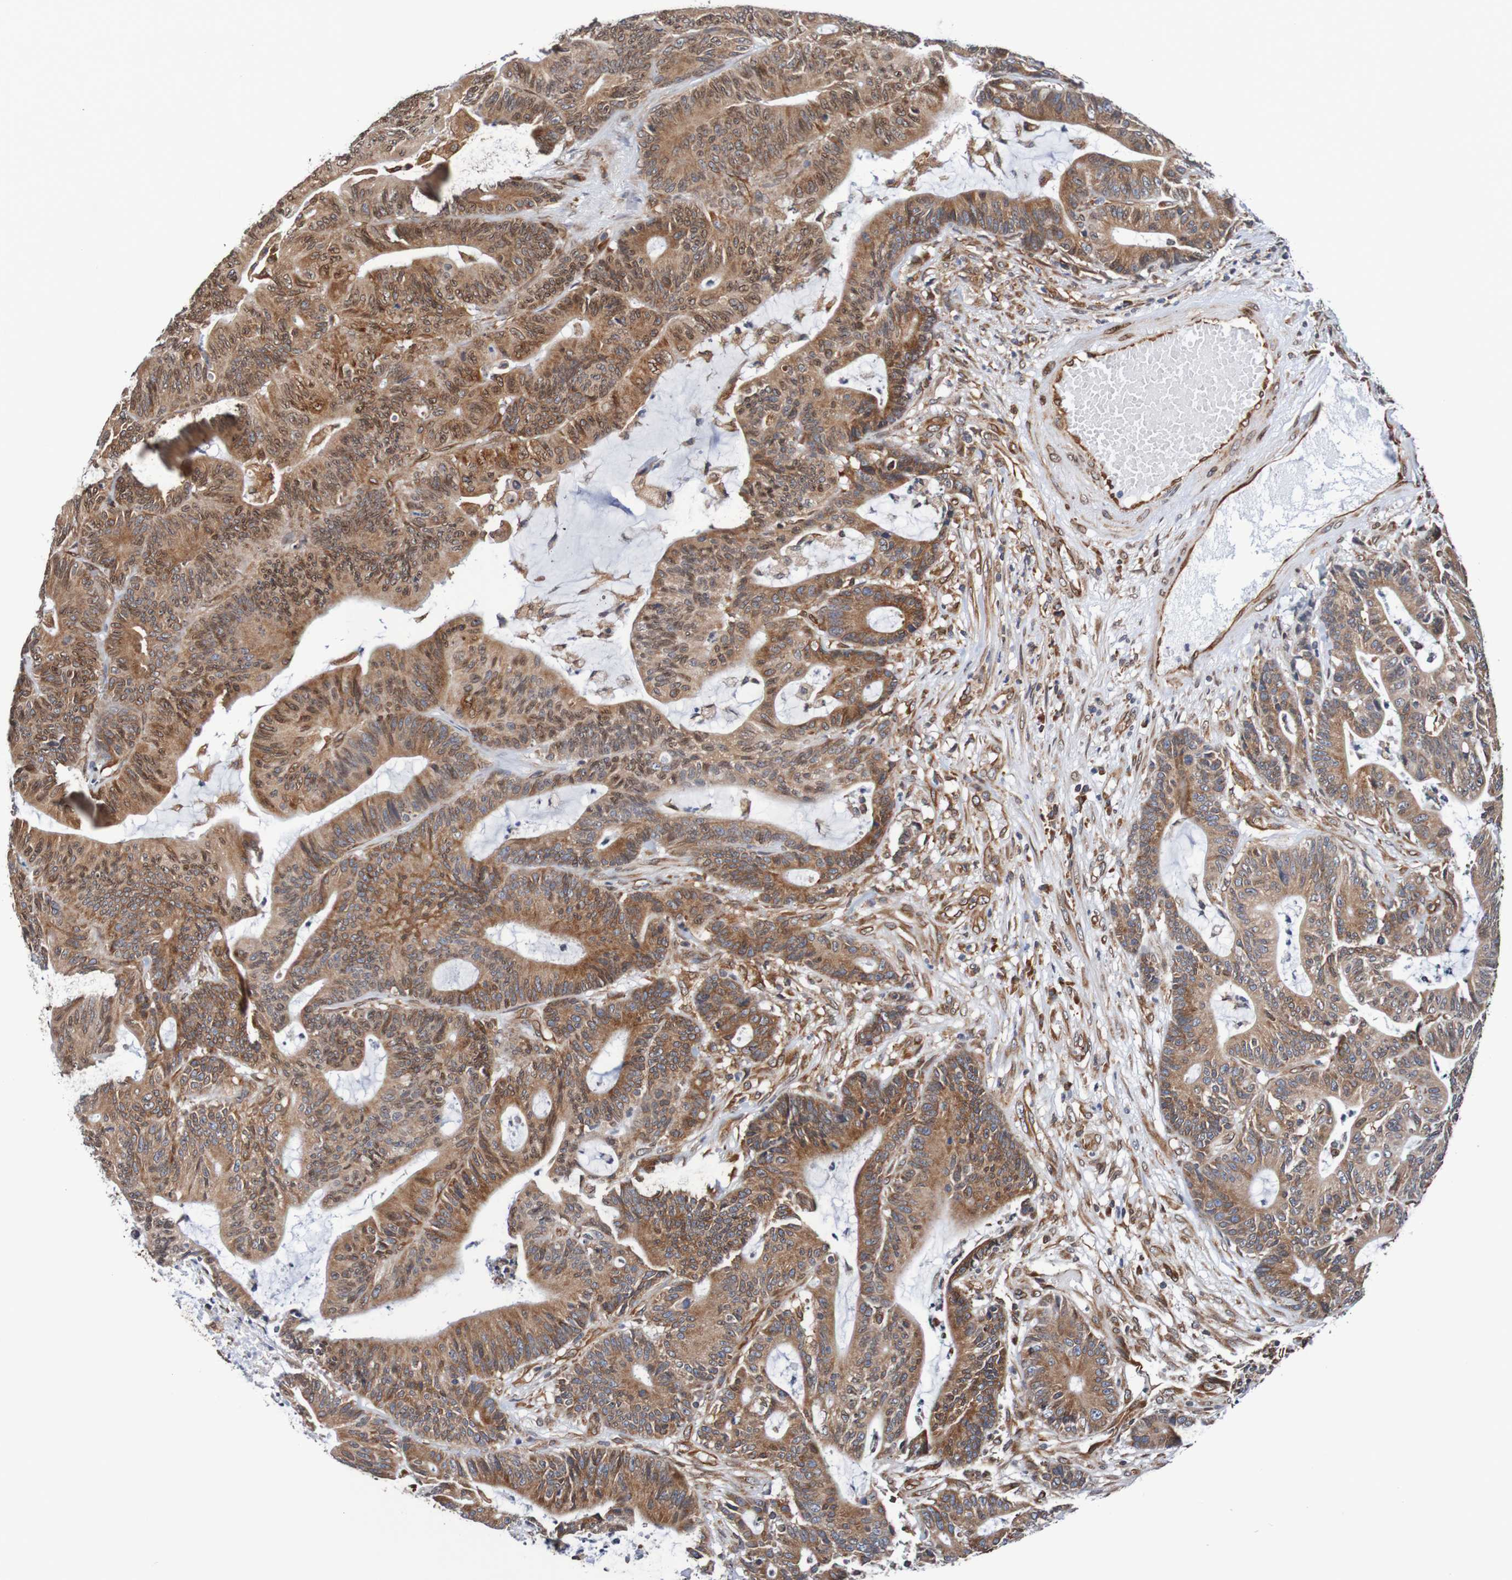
{"staining": {"intensity": "moderate", "quantity": ">75%", "location": "cytoplasmic/membranous,nuclear"}, "tissue": "colorectal cancer", "cell_type": "Tumor cells", "image_type": "cancer", "snomed": [{"axis": "morphology", "description": "Adenocarcinoma, NOS"}, {"axis": "topography", "description": "Colon"}], "caption": "IHC of human adenocarcinoma (colorectal) shows medium levels of moderate cytoplasmic/membranous and nuclear positivity in about >75% of tumor cells. Using DAB (3,3'-diaminobenzidine) (brown) and hematoxylin (blue) stains, captured at high magnification using brightfield microscopy.", "gene": "TMEM109", "patient": {"sex": "female", "age": 84}}